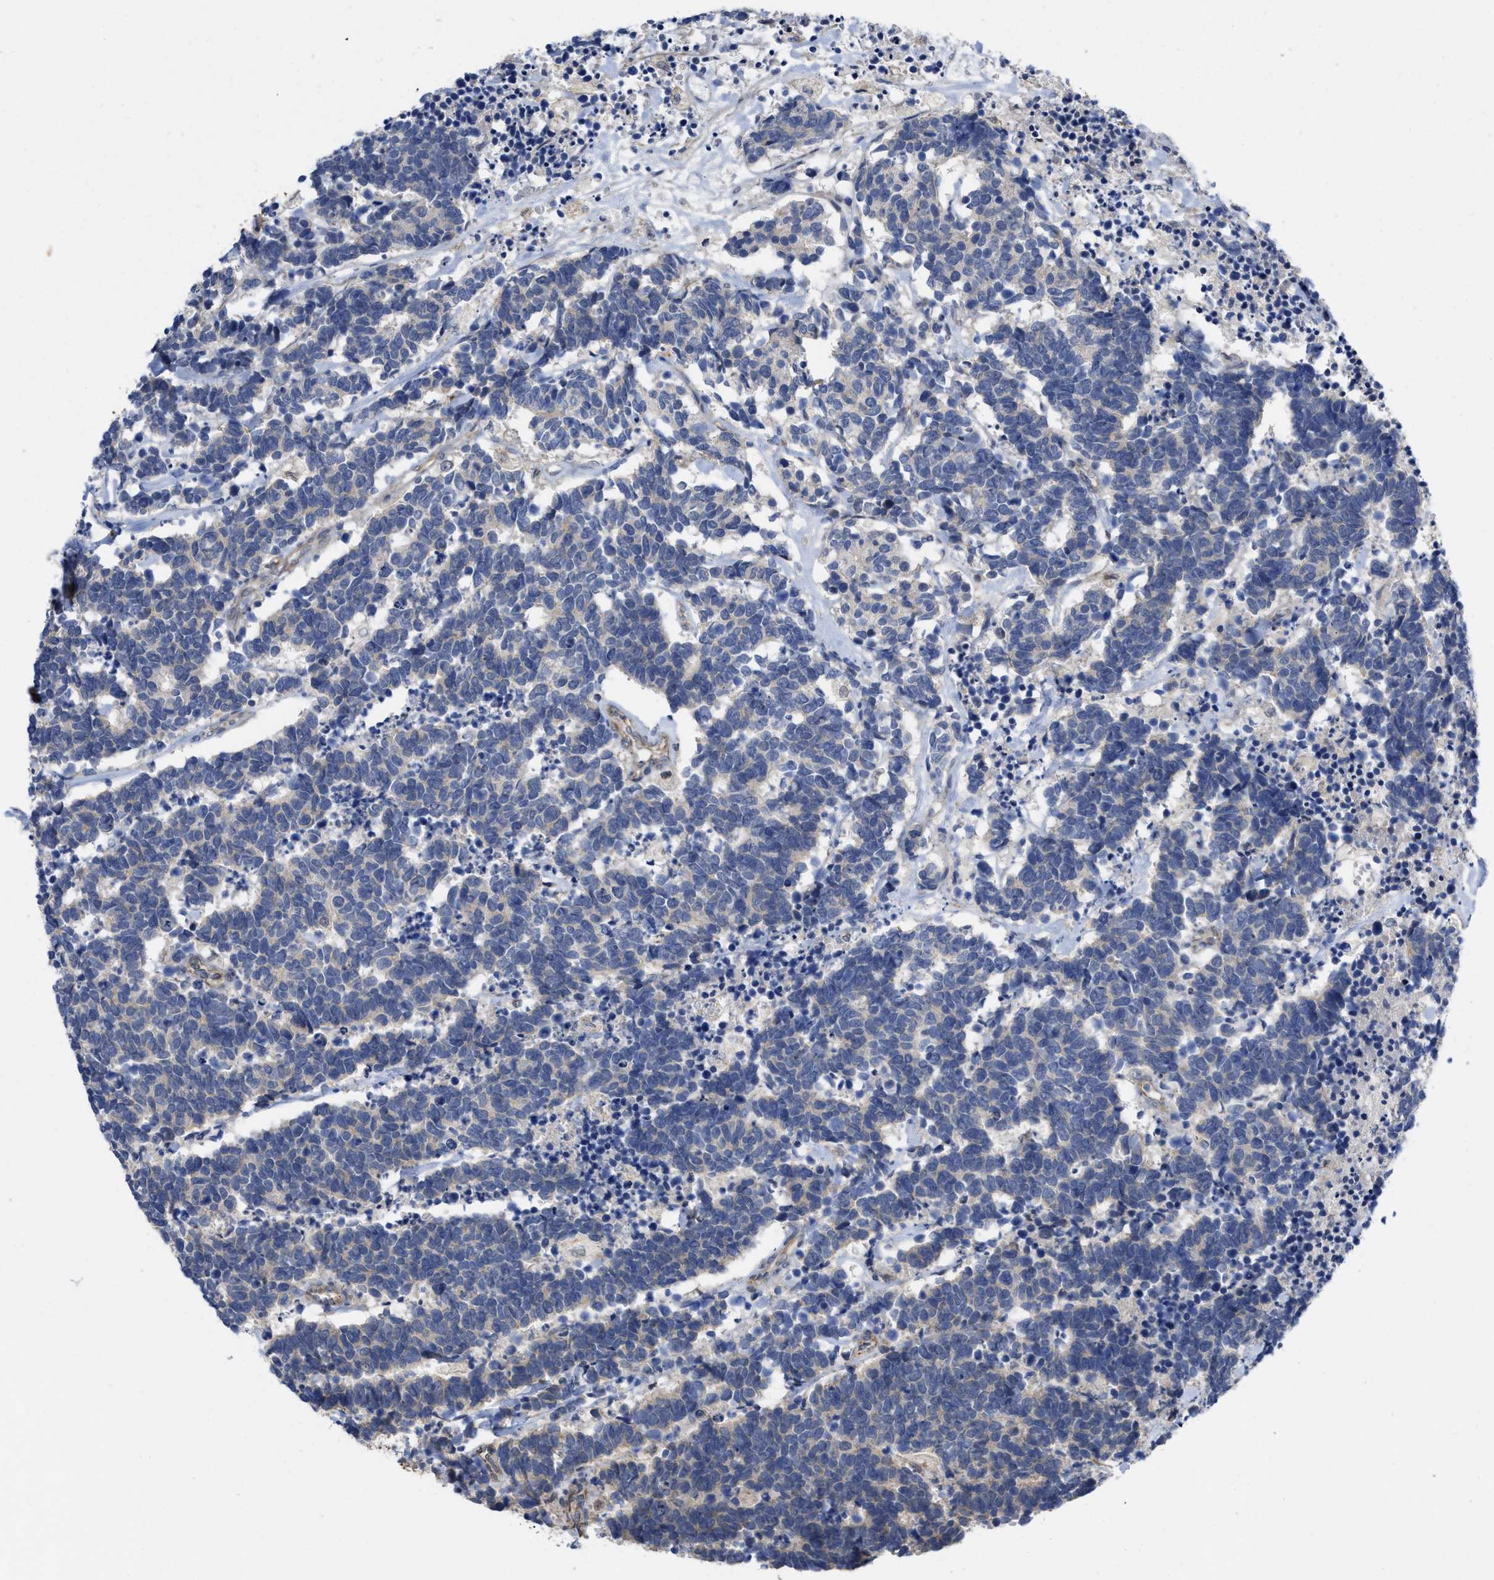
{"staining": {"intensity": "negative", "quantity": "none", "location": "none"}, "tissue": "carcinoid", "cell_type": "Tumor cells", "image_type": "cancer", "snomed": [{"axis": "morphology", "description": "Carcinoma, NOS"}, {"axis": "morphology", "description": "Carcinoid, malignant, NOS"}, {"axis": "topography", "description": "Urinary bladder"}], "caption": "This is an immunohistochemistry (IHC) histopathology image of carcinoma. There is no expression in tumor cells.", "gene": "ARHGEF26", "patient": {"sex": "male", "age": 57}}